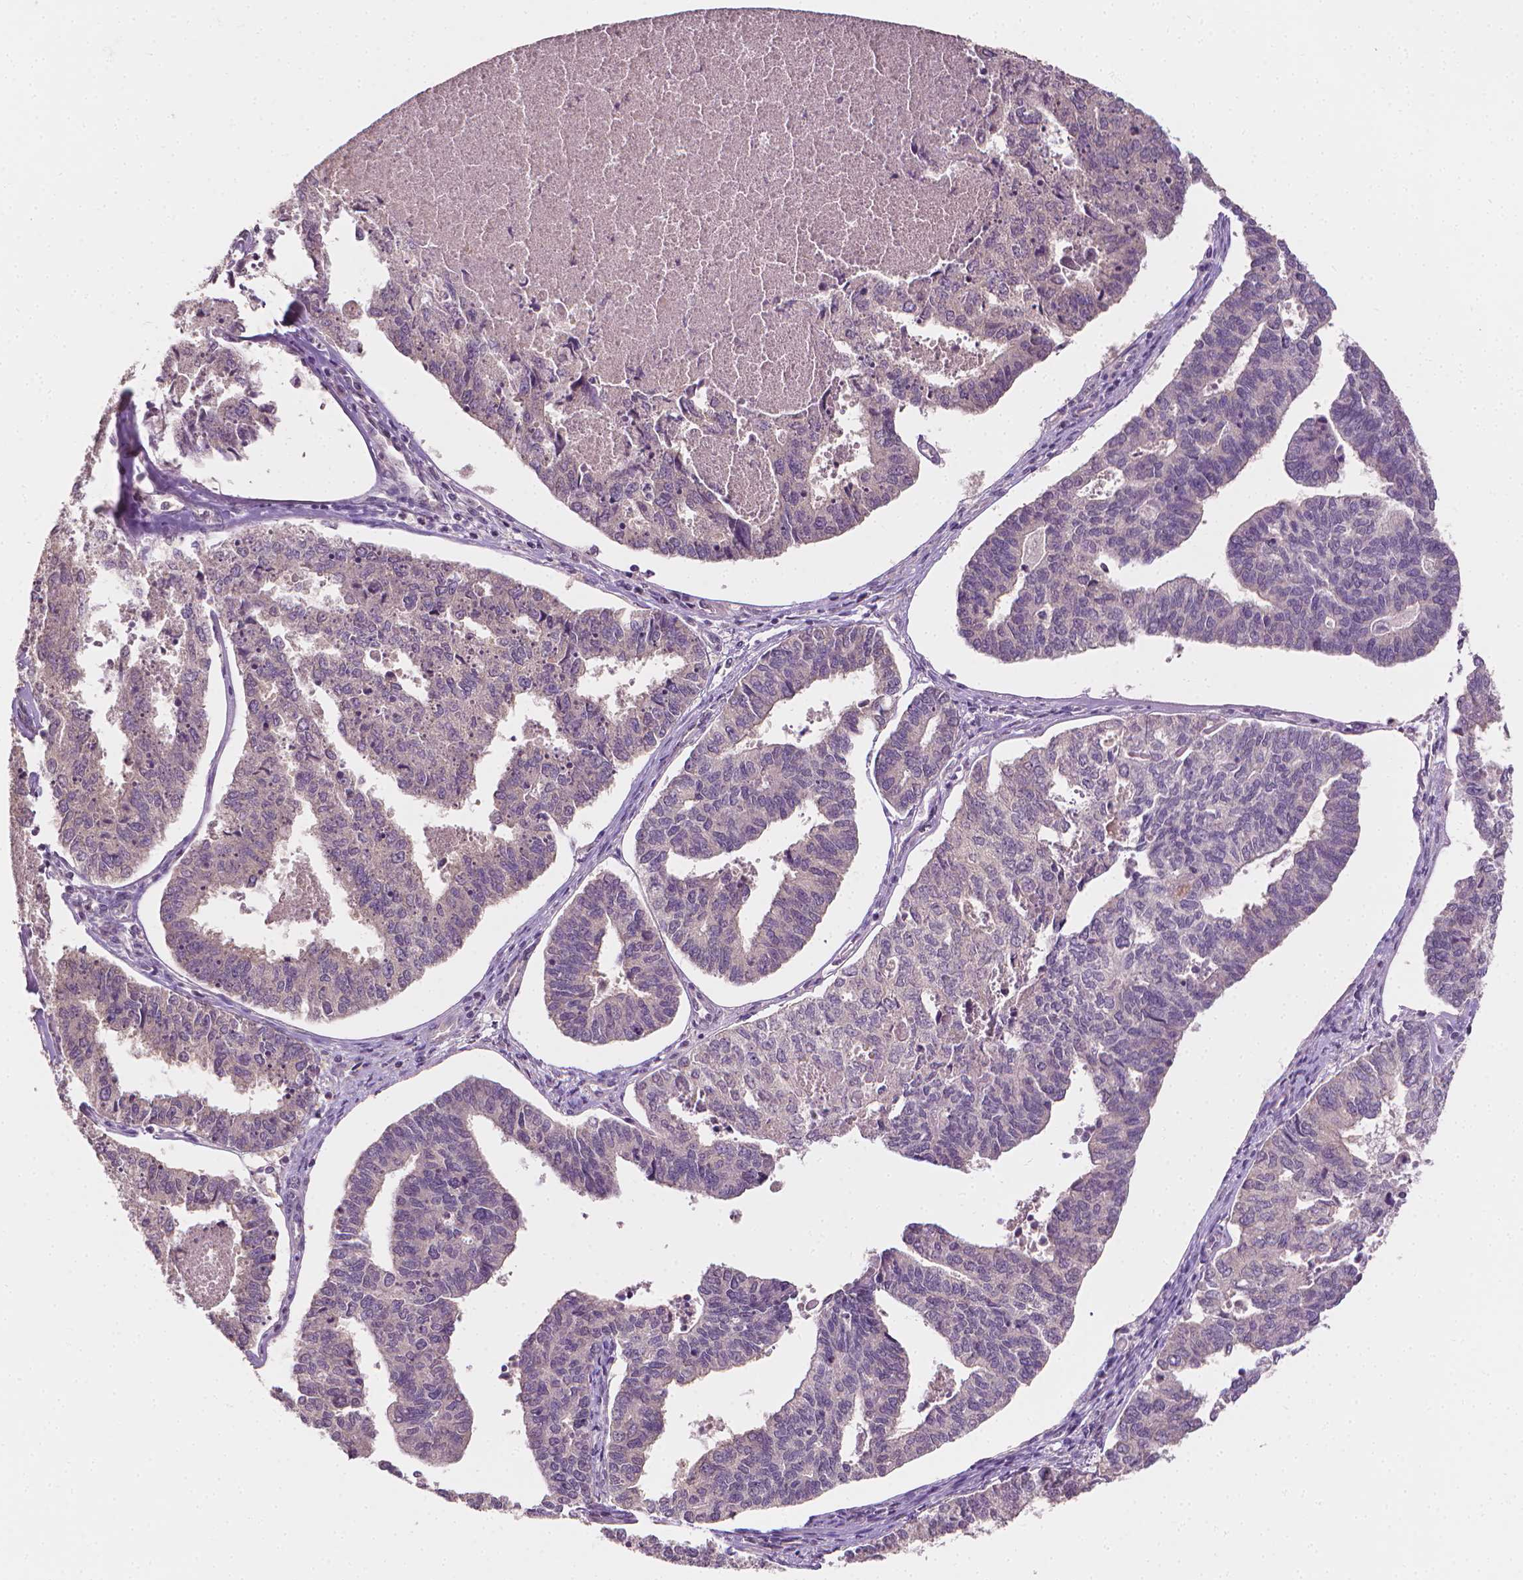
{"staining": {"intensity": "negative", "quantity": "none", "location": "none"}, "tissue": "endometrial cancer", "cell_type": "Tumor cells", "image_type": "cancer", "snomed": [{"axis": "morphology", "description": "Adenocarcinoma, NOS"}, {"axis": "topography", "description": "Endometrium"}], "caption": "This is an IHC histopathology image of endometrial cancer. There is no staining in tumor cells.", "gene": "FASN", "patient": {"sex": "female", "age": 73}}